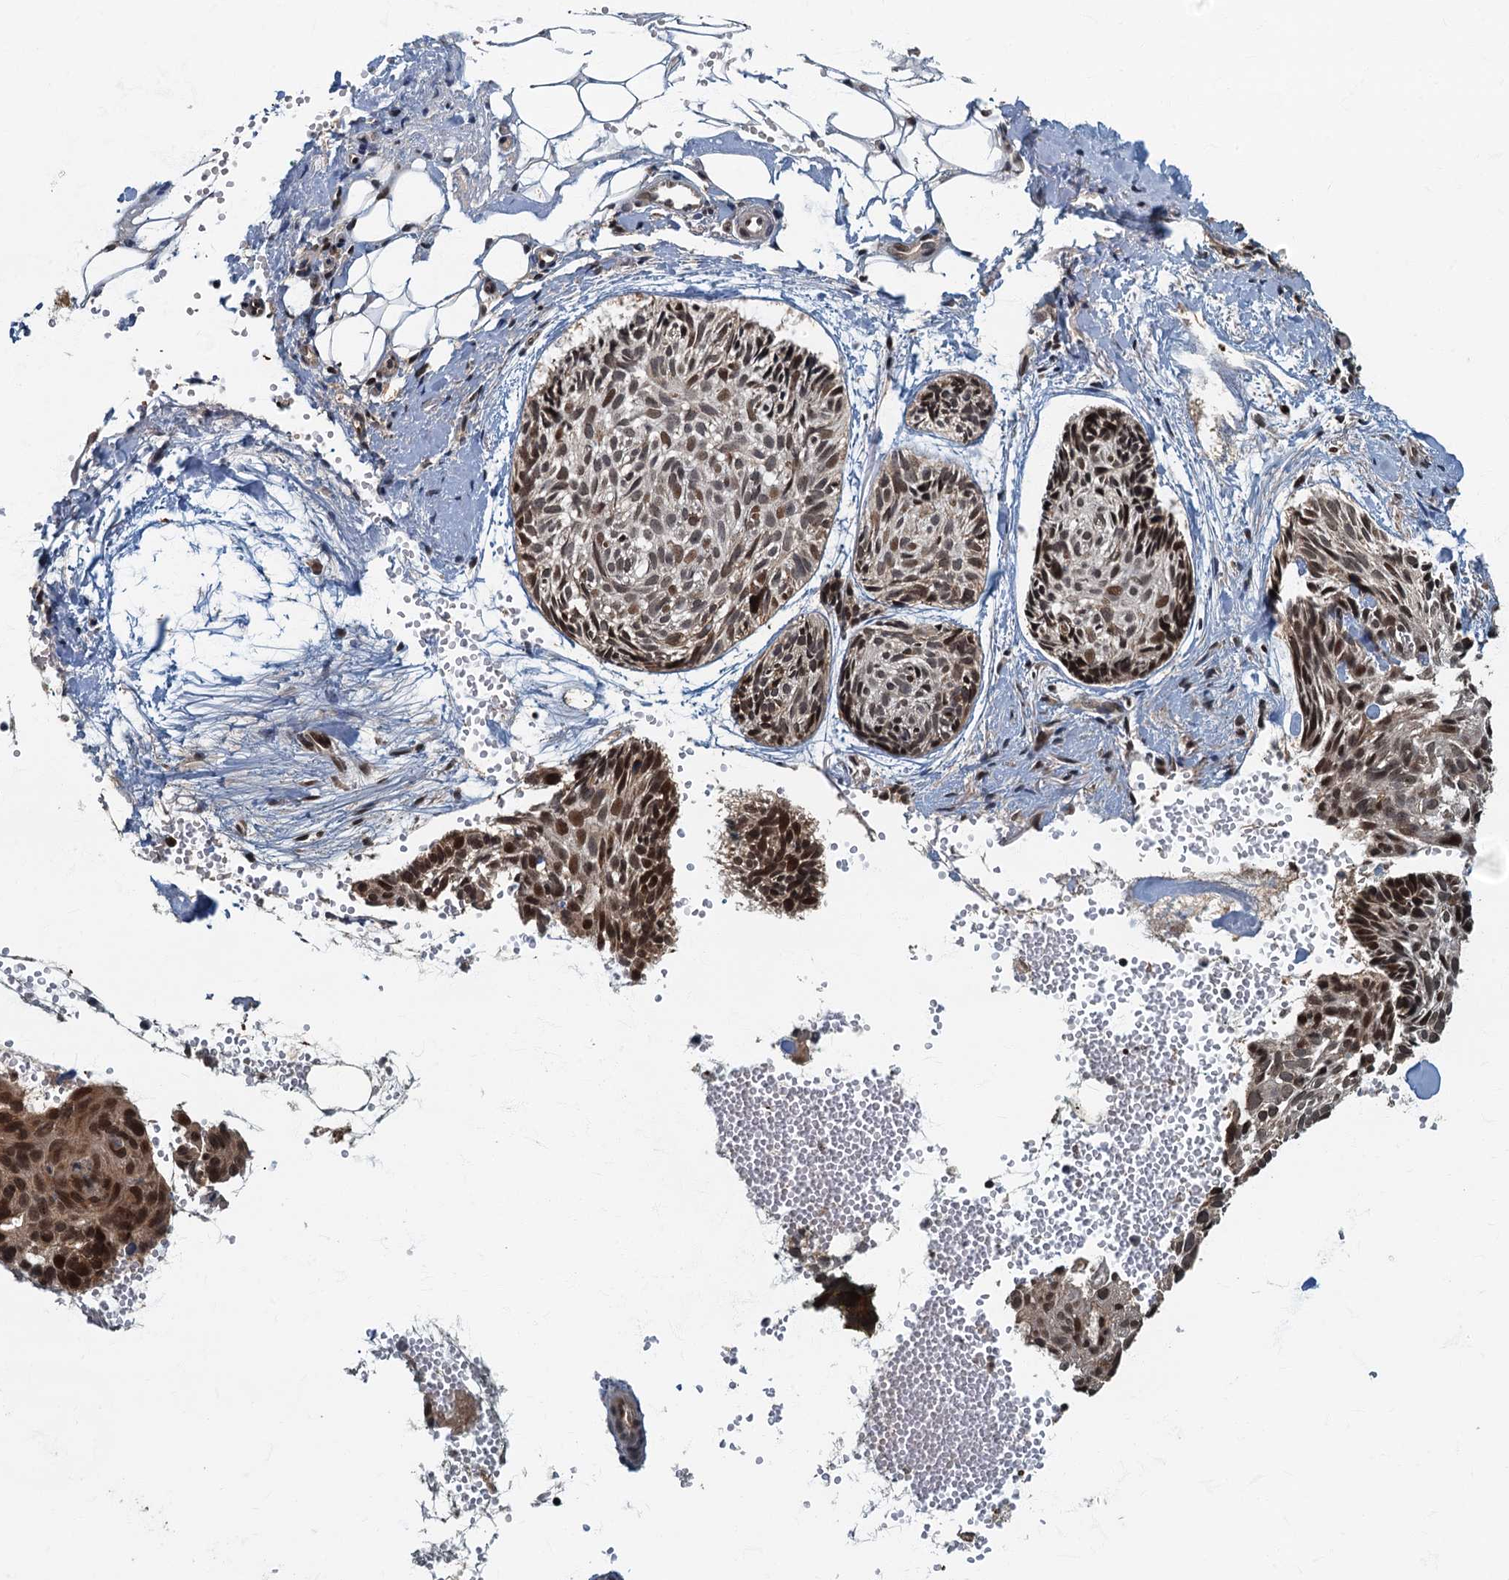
{"staining": {"intensity": "moderate", "quantity": ">75%", "location": "nuclear"}, "tissue": "skin cancer", "cell_type": "Tumor cells", "image_type": "cancer", "snomed": [{"axis": "morphology", "description": "Normal tissue, NOS"}, {"axis": "morphology", "description": "Basal cell carcinoma"}, {"axis": "topography", "description": "Skin"}], "caption": "Immunohistochemistry of human skin basal cell carcinoma reveals medium levels of moderate nuclear expression in approximately >75% of tumor cells.", "gene": "CKAP2L", "patient": {"sex": "male", "age": 66}}